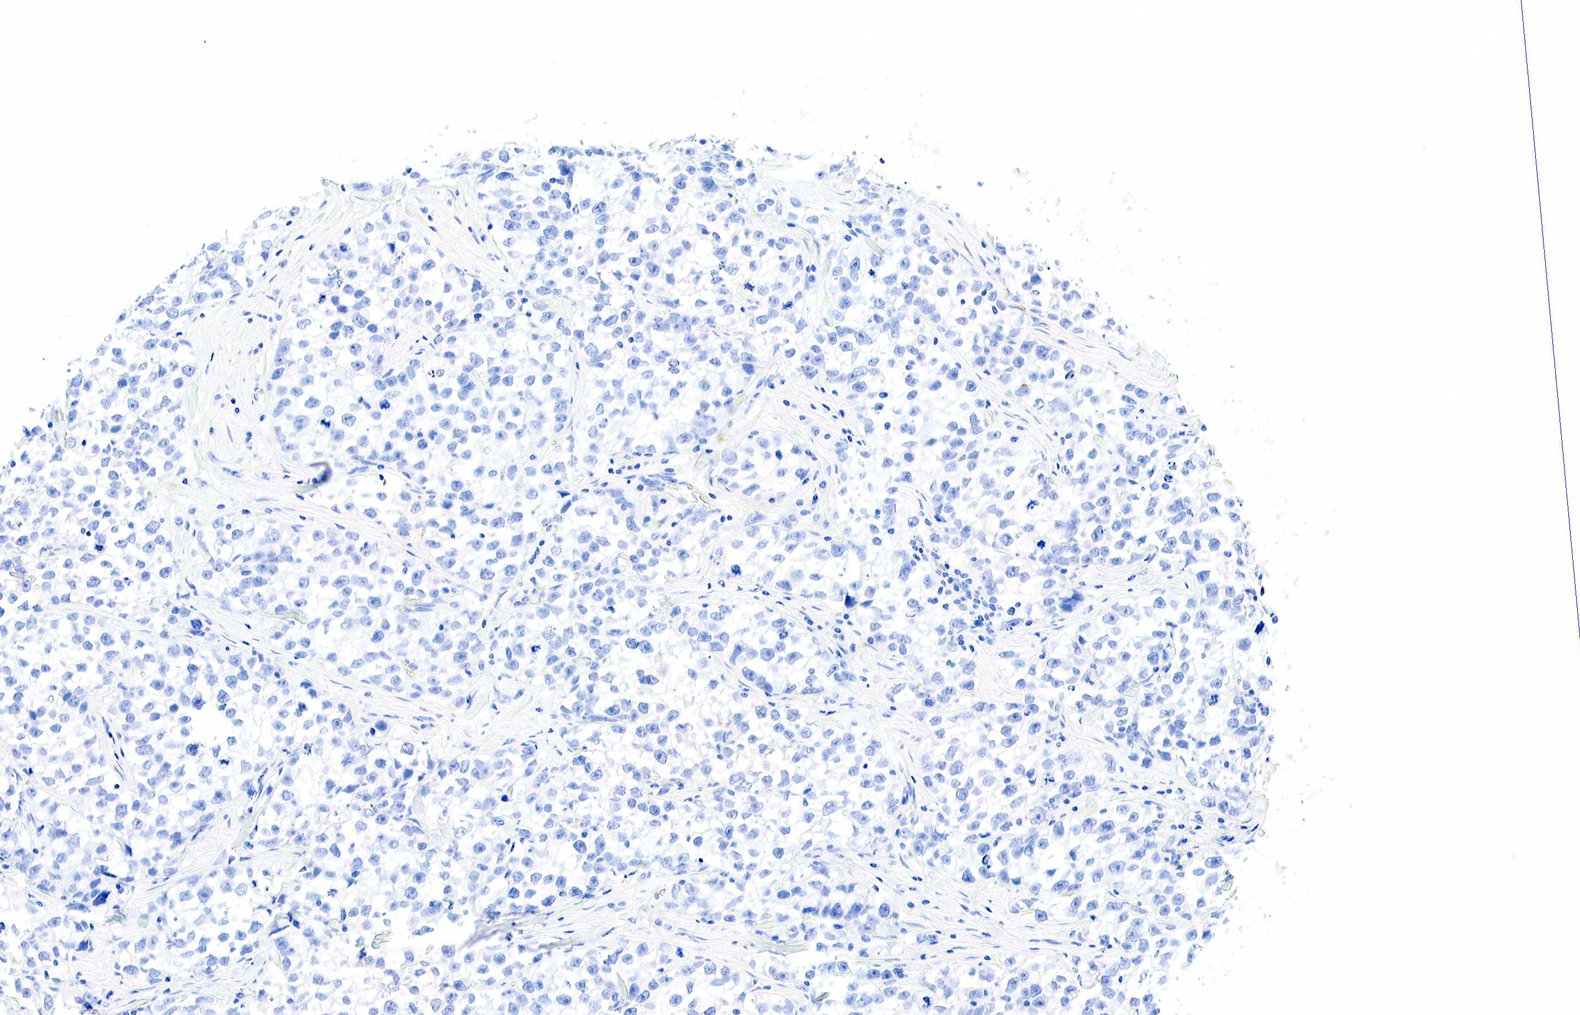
{"staining": {"intensity": "negative", "quantity": "none", "location": "none"}, "tissue": "testis cancer", "cell_type": "Tumor cells", "image_type": "cancer", "snomed": [{"axis": "morphology", "description": "Seminoma, NOS"}, {"axis": "morphology", "description": "Carcinoma, Embryonal, NOS"}, {"axis": "topography", "description": "Testis"}], "caption": "This is an IHC histopathology image of testis embryonal carcinoma. There is no staining in tumor cells.", "gene": "KRT7", "patient": {"sex": "male", "age": 30}}